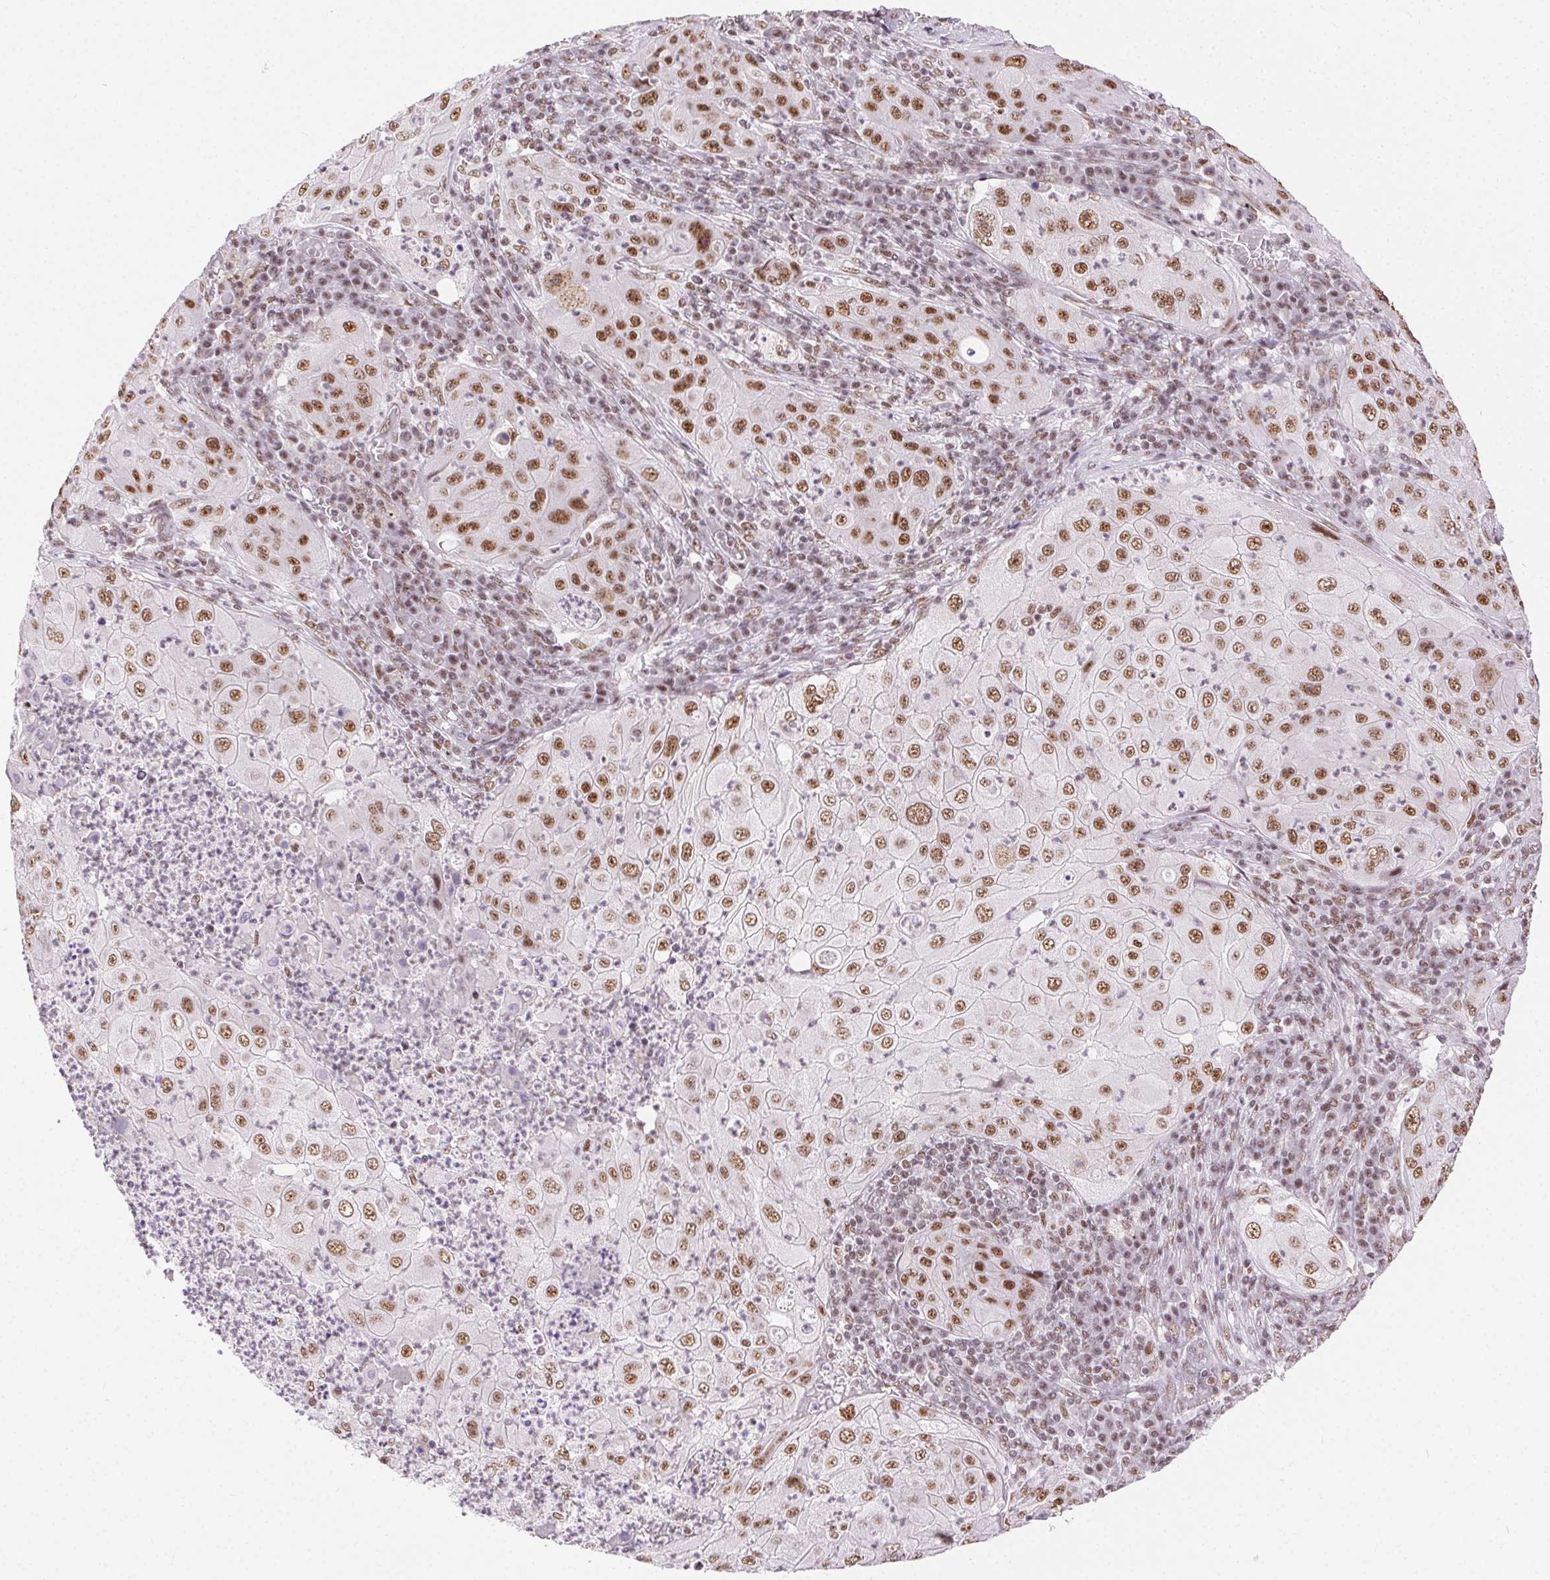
{"staining": {"intensity": "moderate", "quantity": ">75%", "location": "nuclear"}, "tissue": "lung cancer", "cell_type": "Tumor cells", "image_type": "cancer", "snomed": [{"axis": "morphology", "description": "Squamous cell carcinoma, NOS"}, {"axis": "topography", "description": "Lung"}], "caption": "Immunohistochemical staining of lung cancer shows medium levels of moderate nuclear protein staining in approximately >75% of tumor cells.", "gene": "TRA2B", "patient": {"sex": "female", "age": 59}}